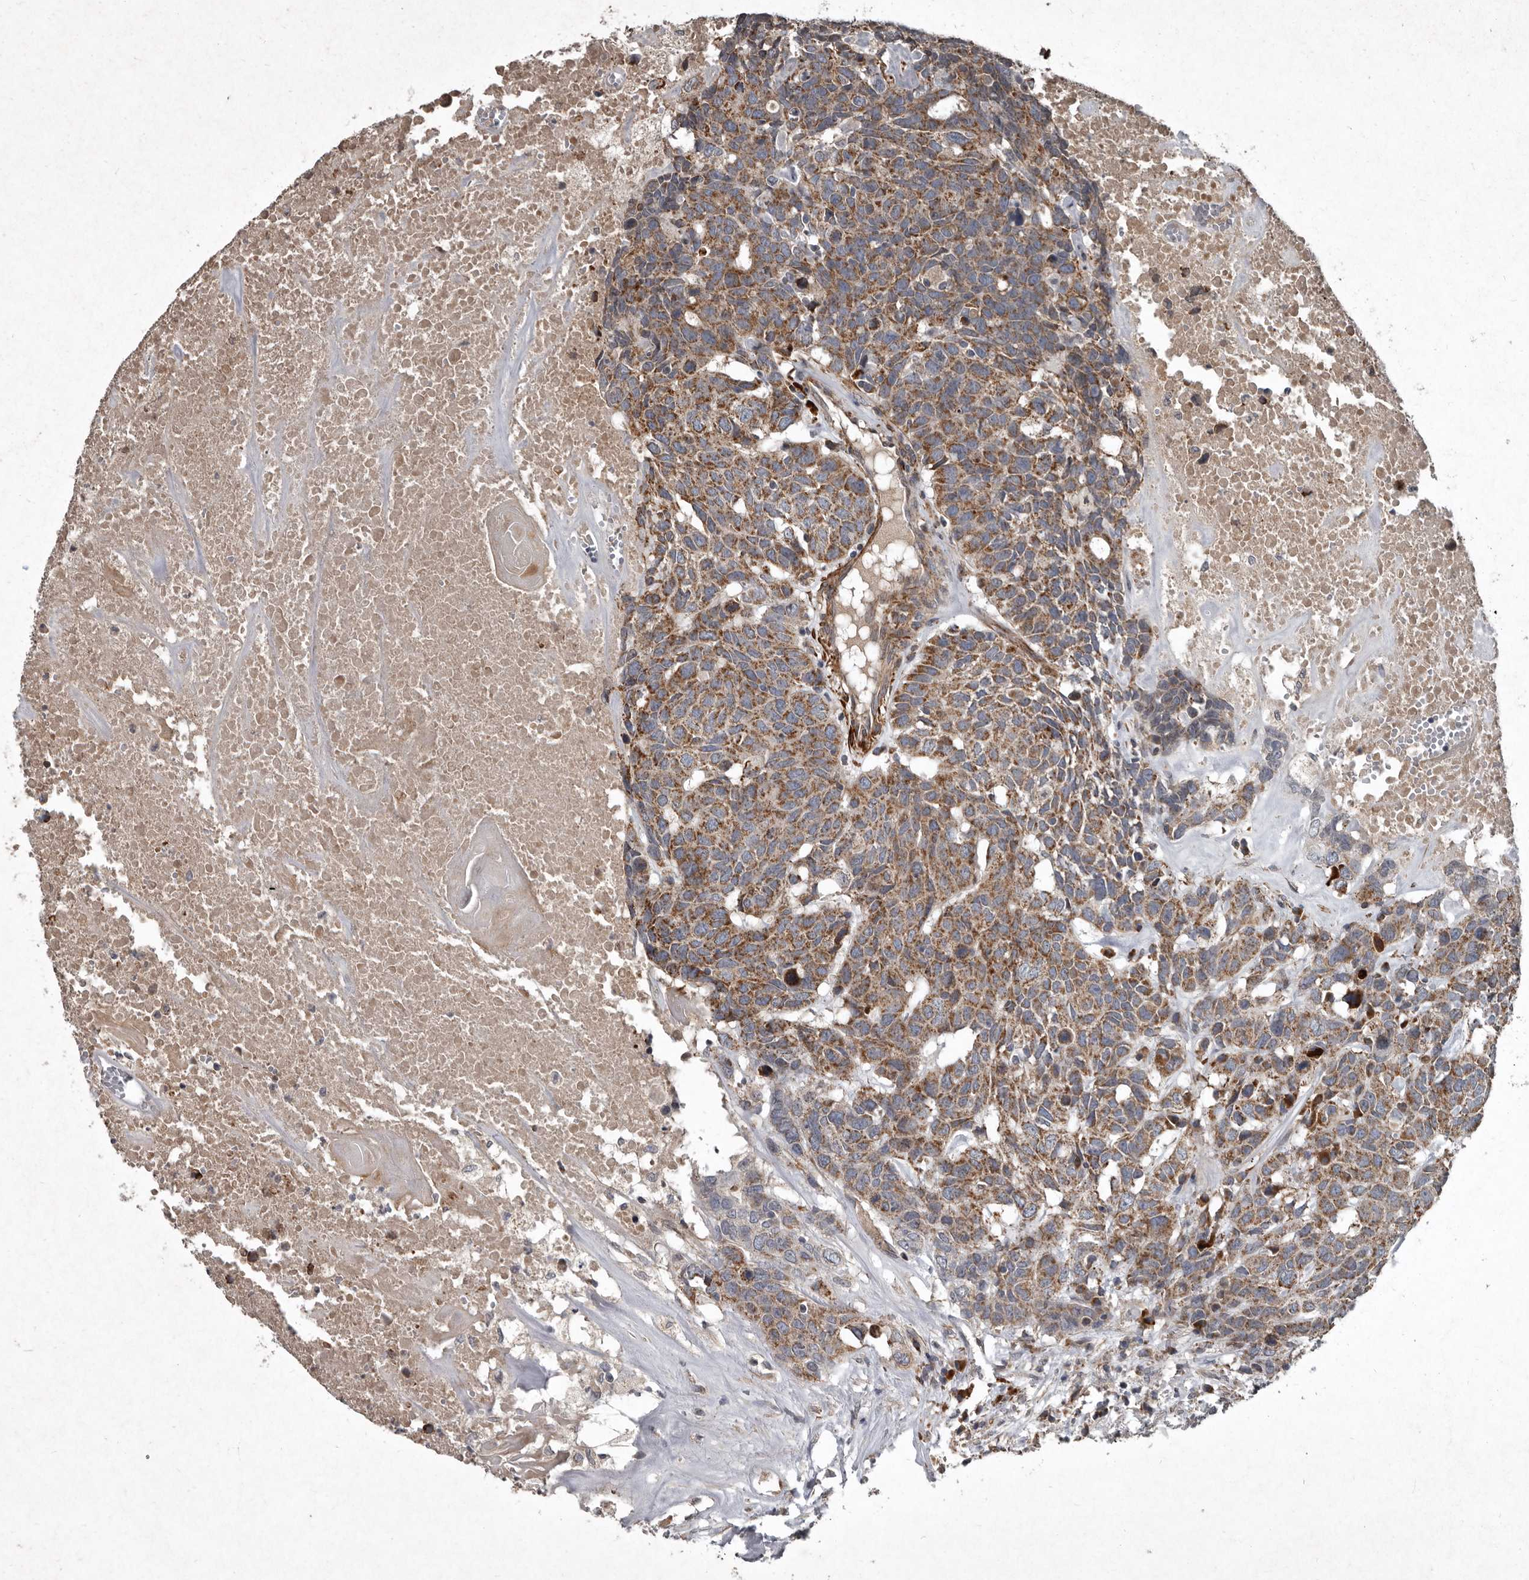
{"staining": {"intensity": "moderate", "quantity": ">75%", "location": "cytoplasmic/membranous"}, "tissue": "head and neck cancer", "cell_type": "Tumor cells", "image_type": "cancer", "snomed": [{"axis": "morphology", "description": "Squamous cell carcinoma, NOS"}, {"axis": "topography", "description": "Head-Neck"}], "caption": "This micrograph reveals immunohistochemistry staining of head and neck squamous cell carcinoma, with medium moderate cytoplasmic/membranous expression in approximately >75% of tumor cells.", "gene": "MRPS15", "patient": {"sex": "male", "age": 66}}